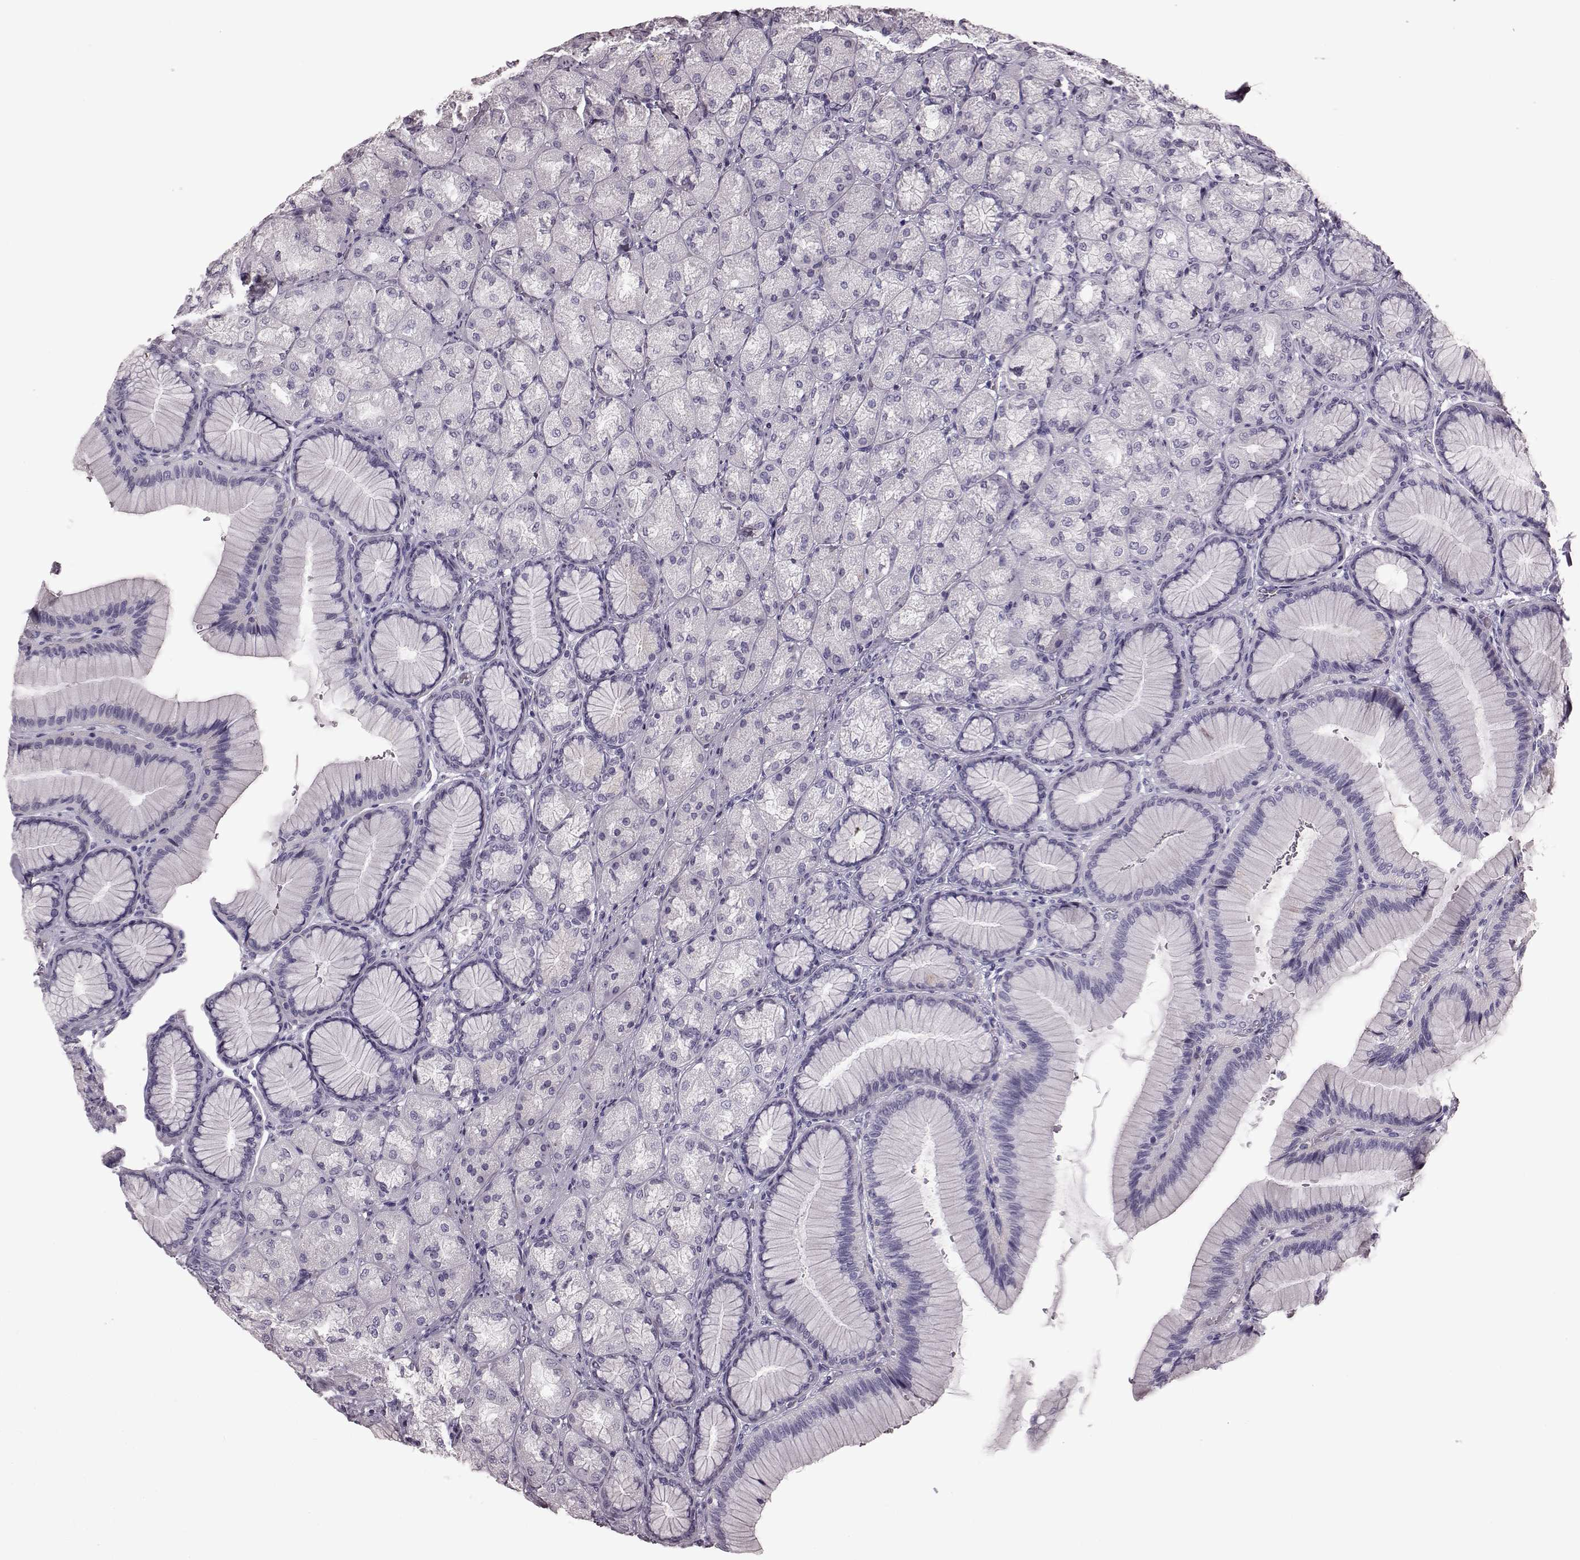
{"staining": {"intensity": "negative", "quantity": "none", "location": "none"}, "tissue": "stomach", "cell_type": "Glandular cells", "image_type": "normal", "snomed": [{"axis": "morphology", "description": "Normal tissue, NOS"}, {"axis": "morphology", "description": "Adenocarcinoma, NOS"}, {"axis": "morphology", "description": "Adenocarcinoma, High grade"}, {"axis": "topography", "description": "Stomach, upper"}, {"axis": "topography", "description": "Stomach"}], "caption": "High power microscopy histopathology image of an IHC image of benign stomach, revealing no significant expression in glandular cells.", "gene": "CRYBA2", "patient": {"sex": "female", "age": 65}}